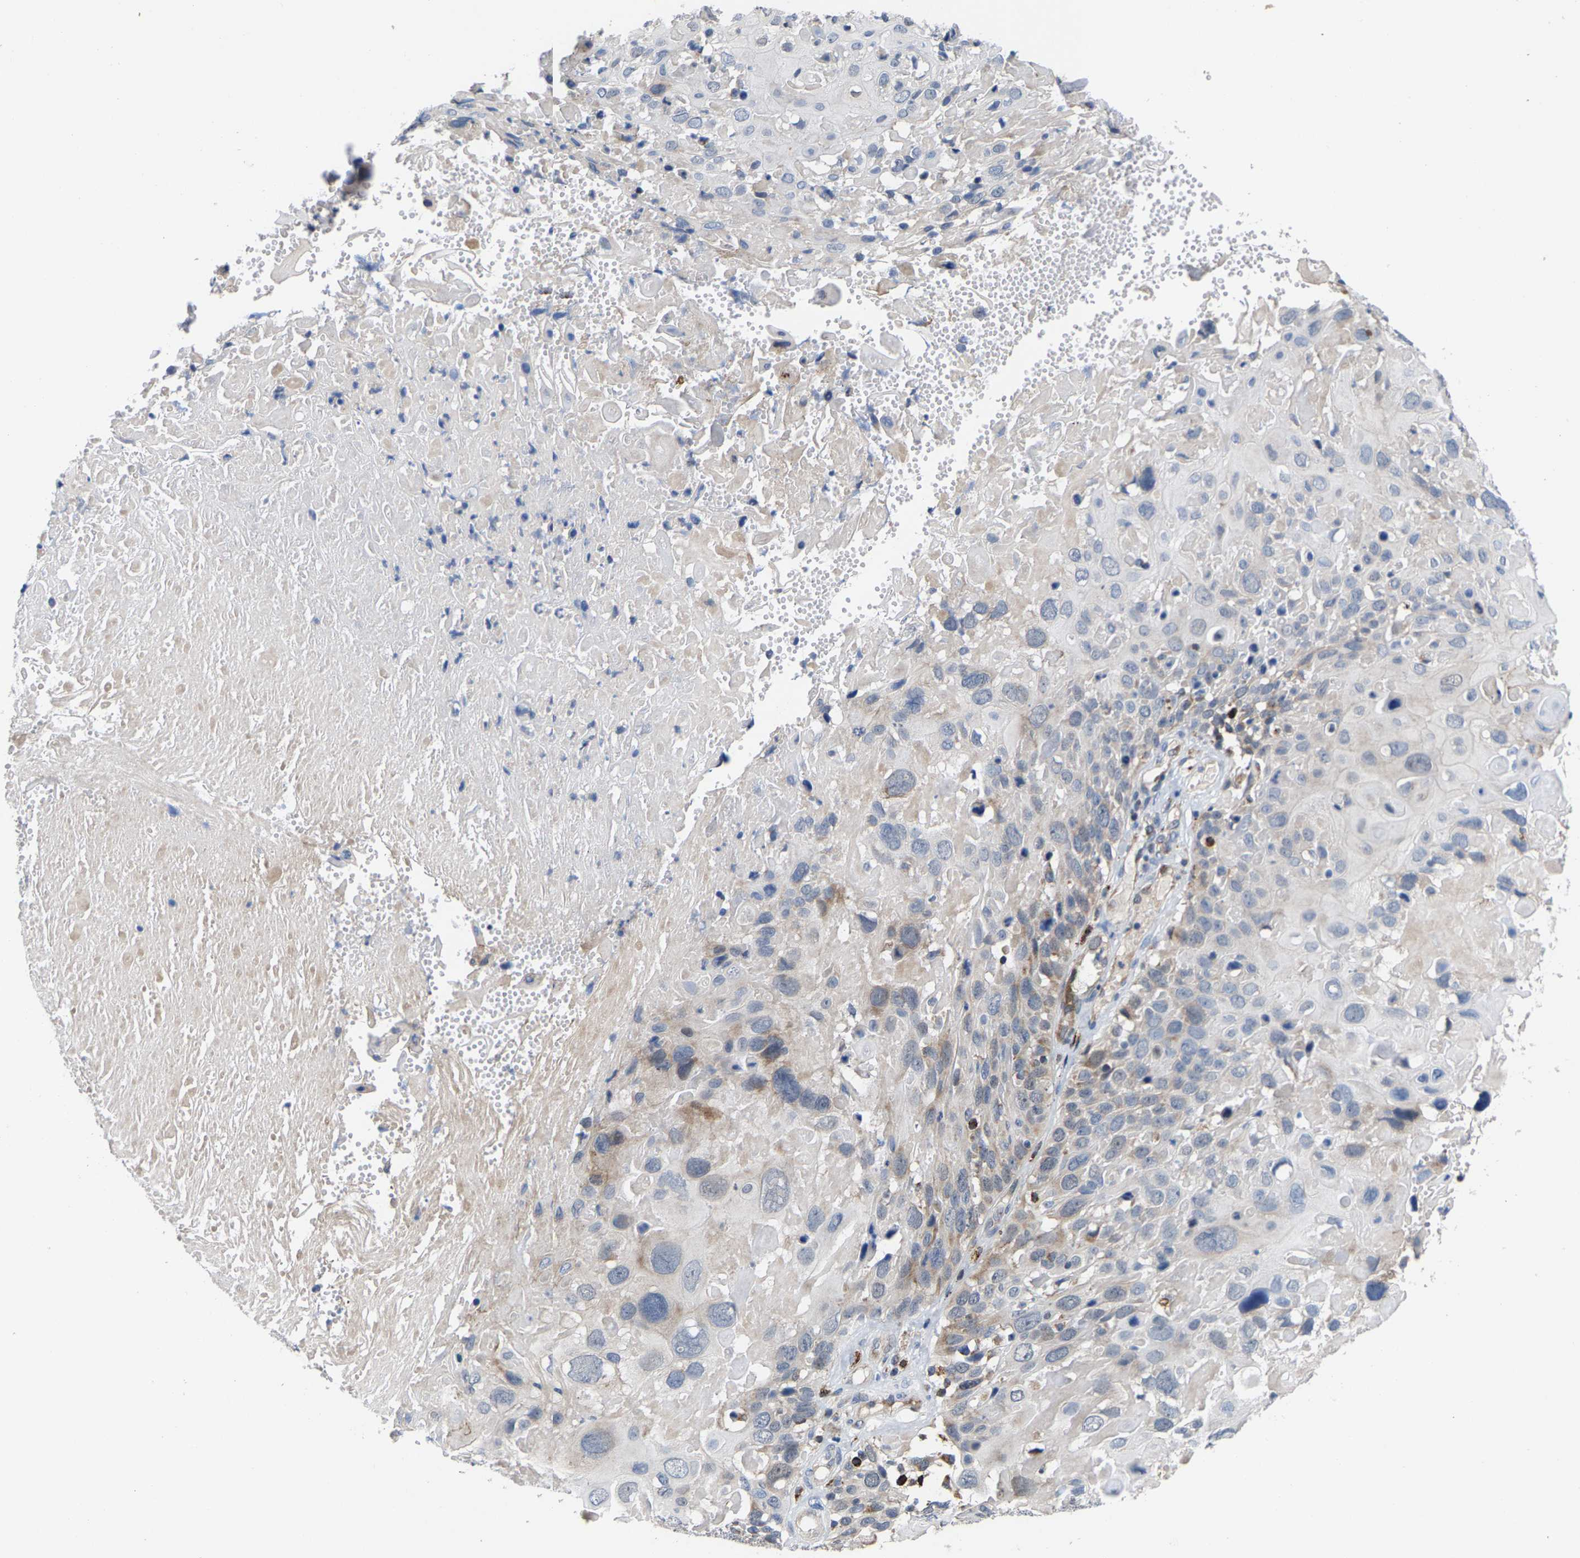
{"staining": {"intensity": "weak", "quantity": "<25%", "location": "cytoplasmic/membranous"}, "tissue": "cervical cancer", "cell_type": "Tumor cells", "image_type": "cancer", "snomed": [{"axis": "morphology", "description": "Squamous cell carcinoma, NOS"}, {"axis": "topography", "description": "Cervix"}], "caption": "Tumor cells are negative for protein expression in human squamous cell carcinoma (cervical).", "gene": "TDRKH", "patient": {"sex": "female", "age": 74}}